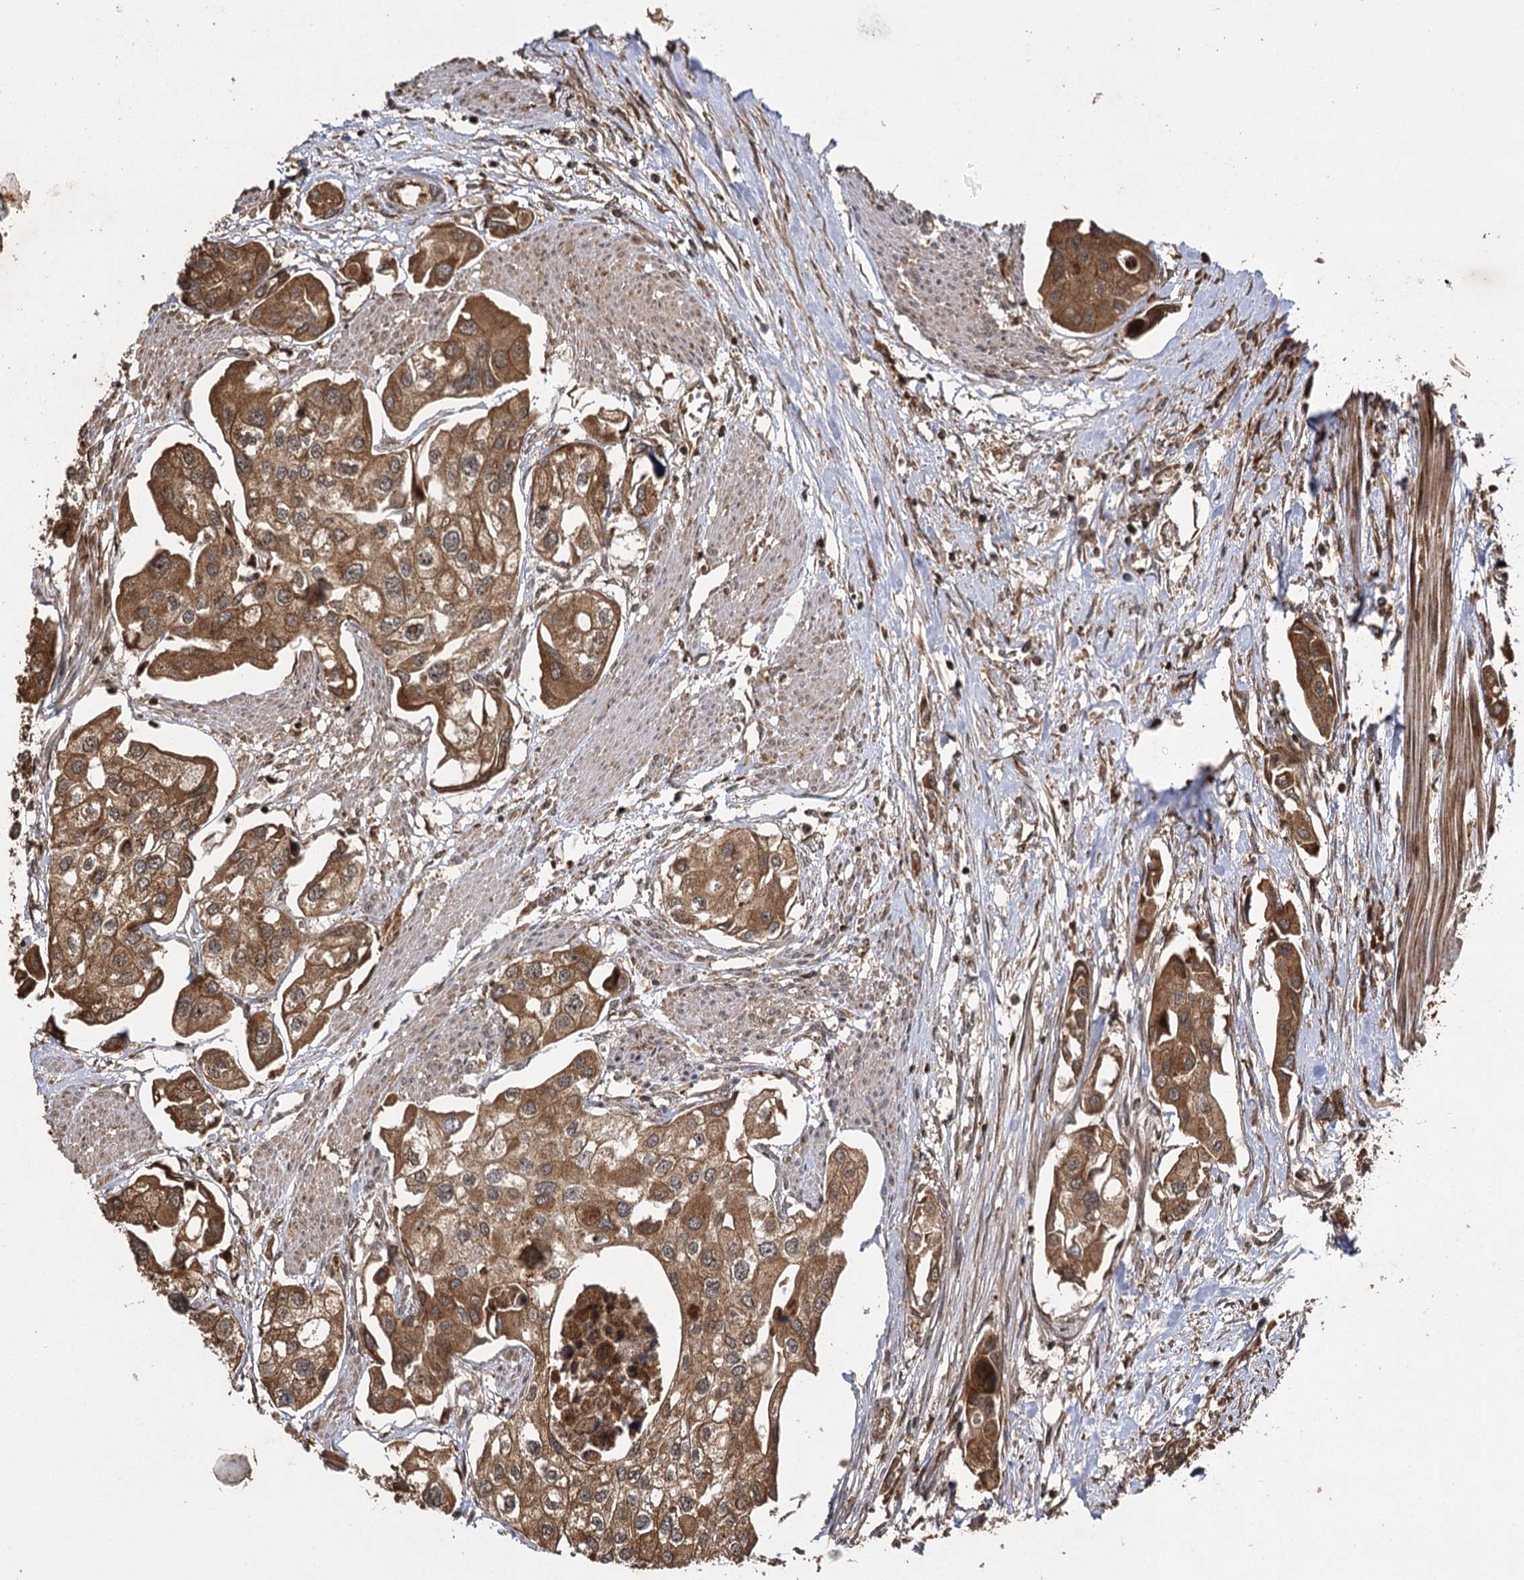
{"staining": {"intensity": "moderate", "quantity": ">75%", "location": "cytoplasmic/membranous"}, "tissue": "urothelial cancer", "cell_type": "Tumor cells", "image_type": "cancer", "snomed": [{"axis": "morphology", "description": "Urothelial carcinoma, High grade"}, {"axis": "topography", "description": "Urinary bladder"}], "caption": "The immunohistochemical stain shows moderate cytoplasmic/membranous staining in tumor cells of urothelial carcinoma (high-grade) tissue.", "gene": "IL11RA", "patient": {"sex": "male", "age": 64}}